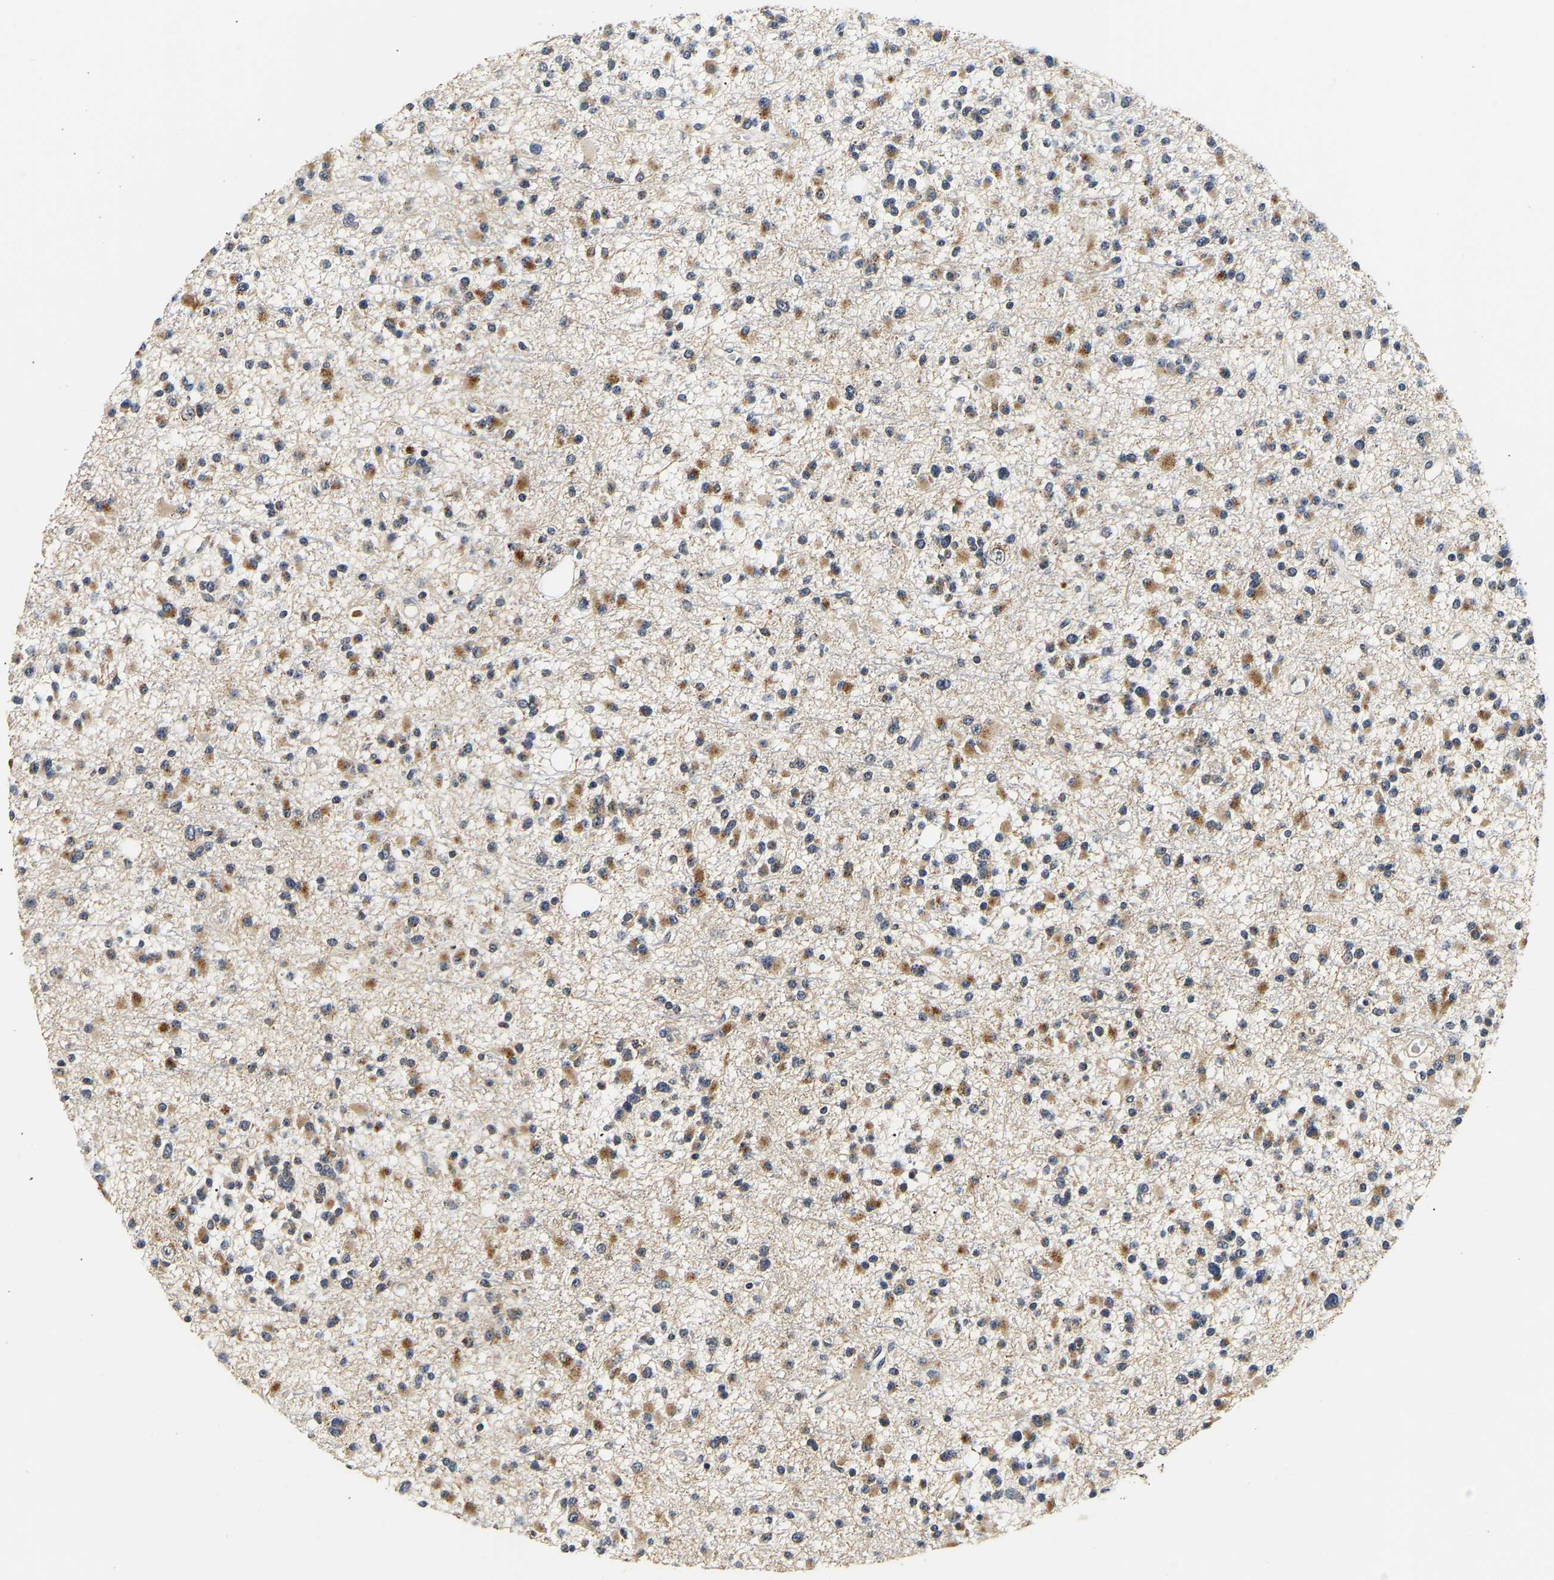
{"staining": {"intensity": "moderate", "quantity": ">75%", "location": "cytoplasmic/membranous"}, "tissue": "glioma", "cell_type": "Tumor cells", "image_type": "cancer", "snomed": [{"axis": "morphology", "description": "Glioma, malignant, Low grade"}, {"axis": "topography", "description": "Brain"}], "caption": "IHC of human glioma displays medium levels of moderate cytoplasmic/membranous positivity in about >75% of tumor cells.", "gene": "SMU1", "patient": {"sex": "female", "age": 22}}